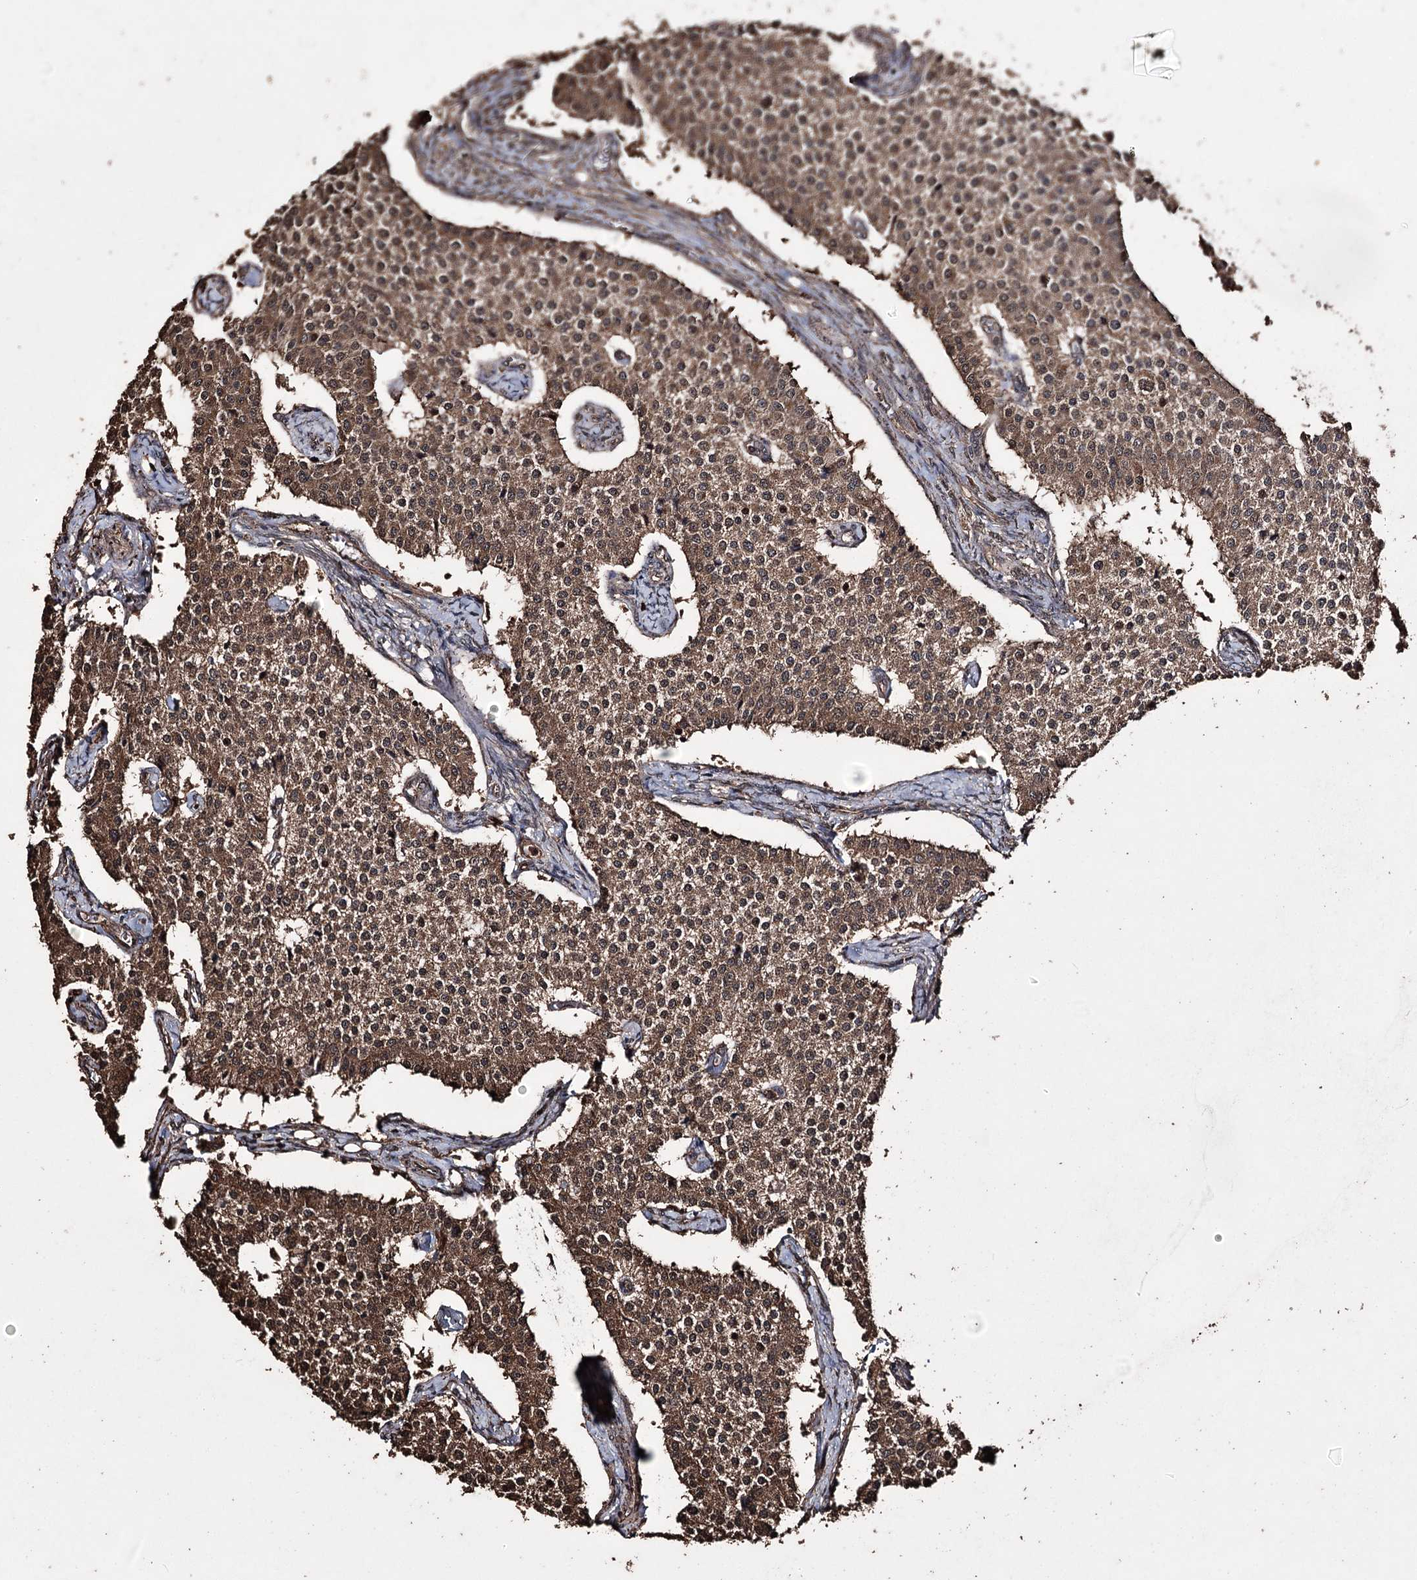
{"staining": {"intensity": "moderate", "quantity": ">75%", "location": "cytoplasmic/membranous"}, "tissue": "carcinoid", "cell_type": "Tumor cells", "image_type": "cancer", "snomed": [{"axis": "morphology", "description": "Carcinoid, malignant, NOS"}, {"axis": "topography", "description": "Colon"}], "caption": "A high-resolution image shows IHC staining of malignant carcinoid, which reveals moderate cytoplasmic/membranous positivity in approximately >75% of tumor cells. (Brightfield microscopy of DAB IHC at high magnification).", "gene": "ZNF662", "patient": {"sex": "female", "age": 52}}